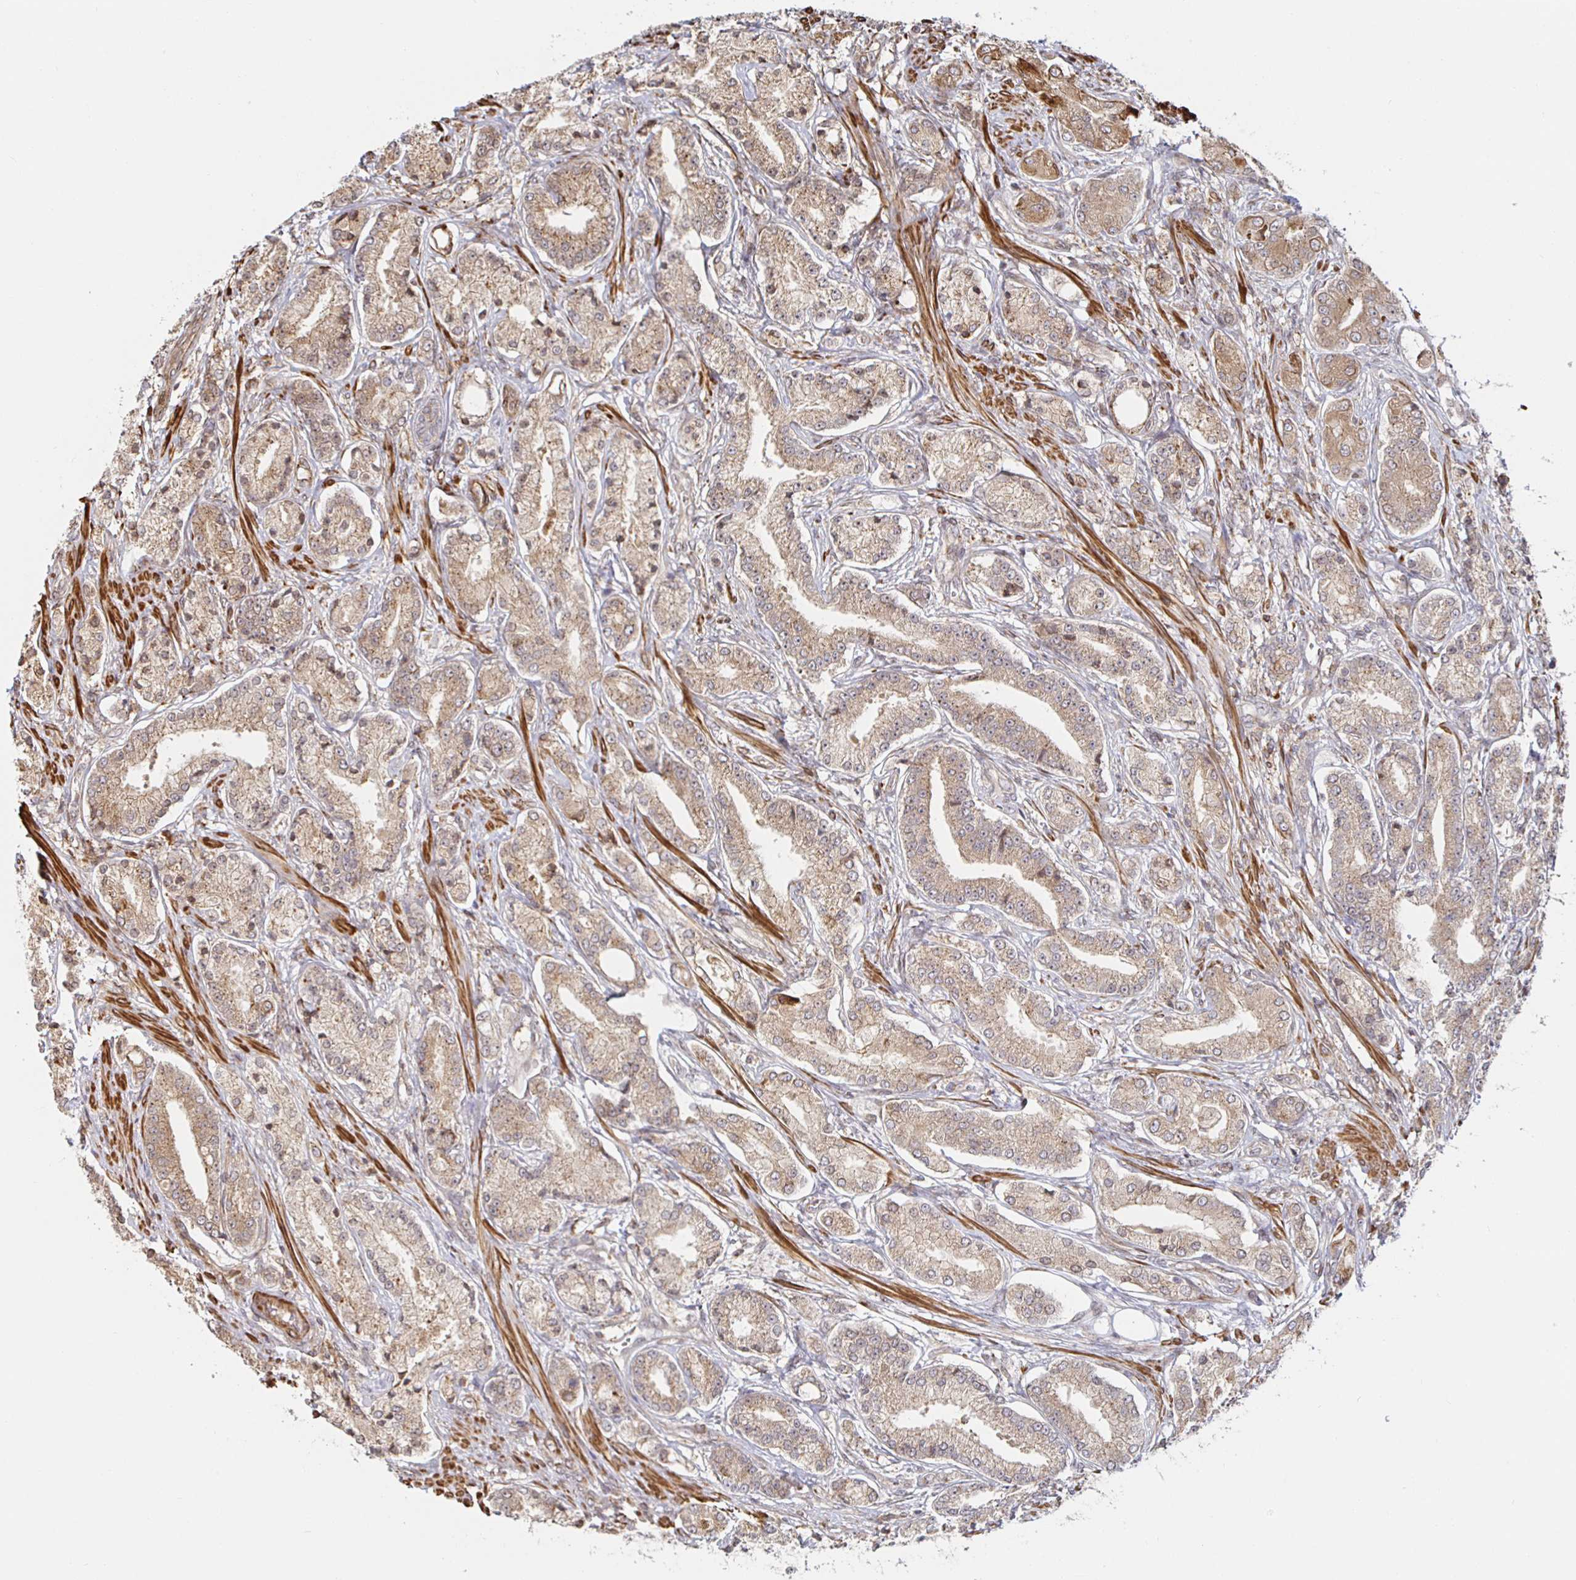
{"staining": {"intensity": "moderate", "quantity": ">75%", "location": "cytoplasmic/membranous"}, "tissue": "prostate cancer", "cell_type": "Tumor cells", "image_type": "cancer", "snomed": [{"axis": "morphology", "description": "Adenocarcinoma, High grade"}, {"axis": "topography", "description": "Prostate and seminal vesicle, NOS"}], "caption": "Protein expression analysis of prostate cancer (adenocarcinoma (high-grade)) demonstrates moderate cytoplasmic/membranous staining in about >75% of tumor cells.", "gene": "STRAP", "patient": {"sex": "male", "age": 61}}